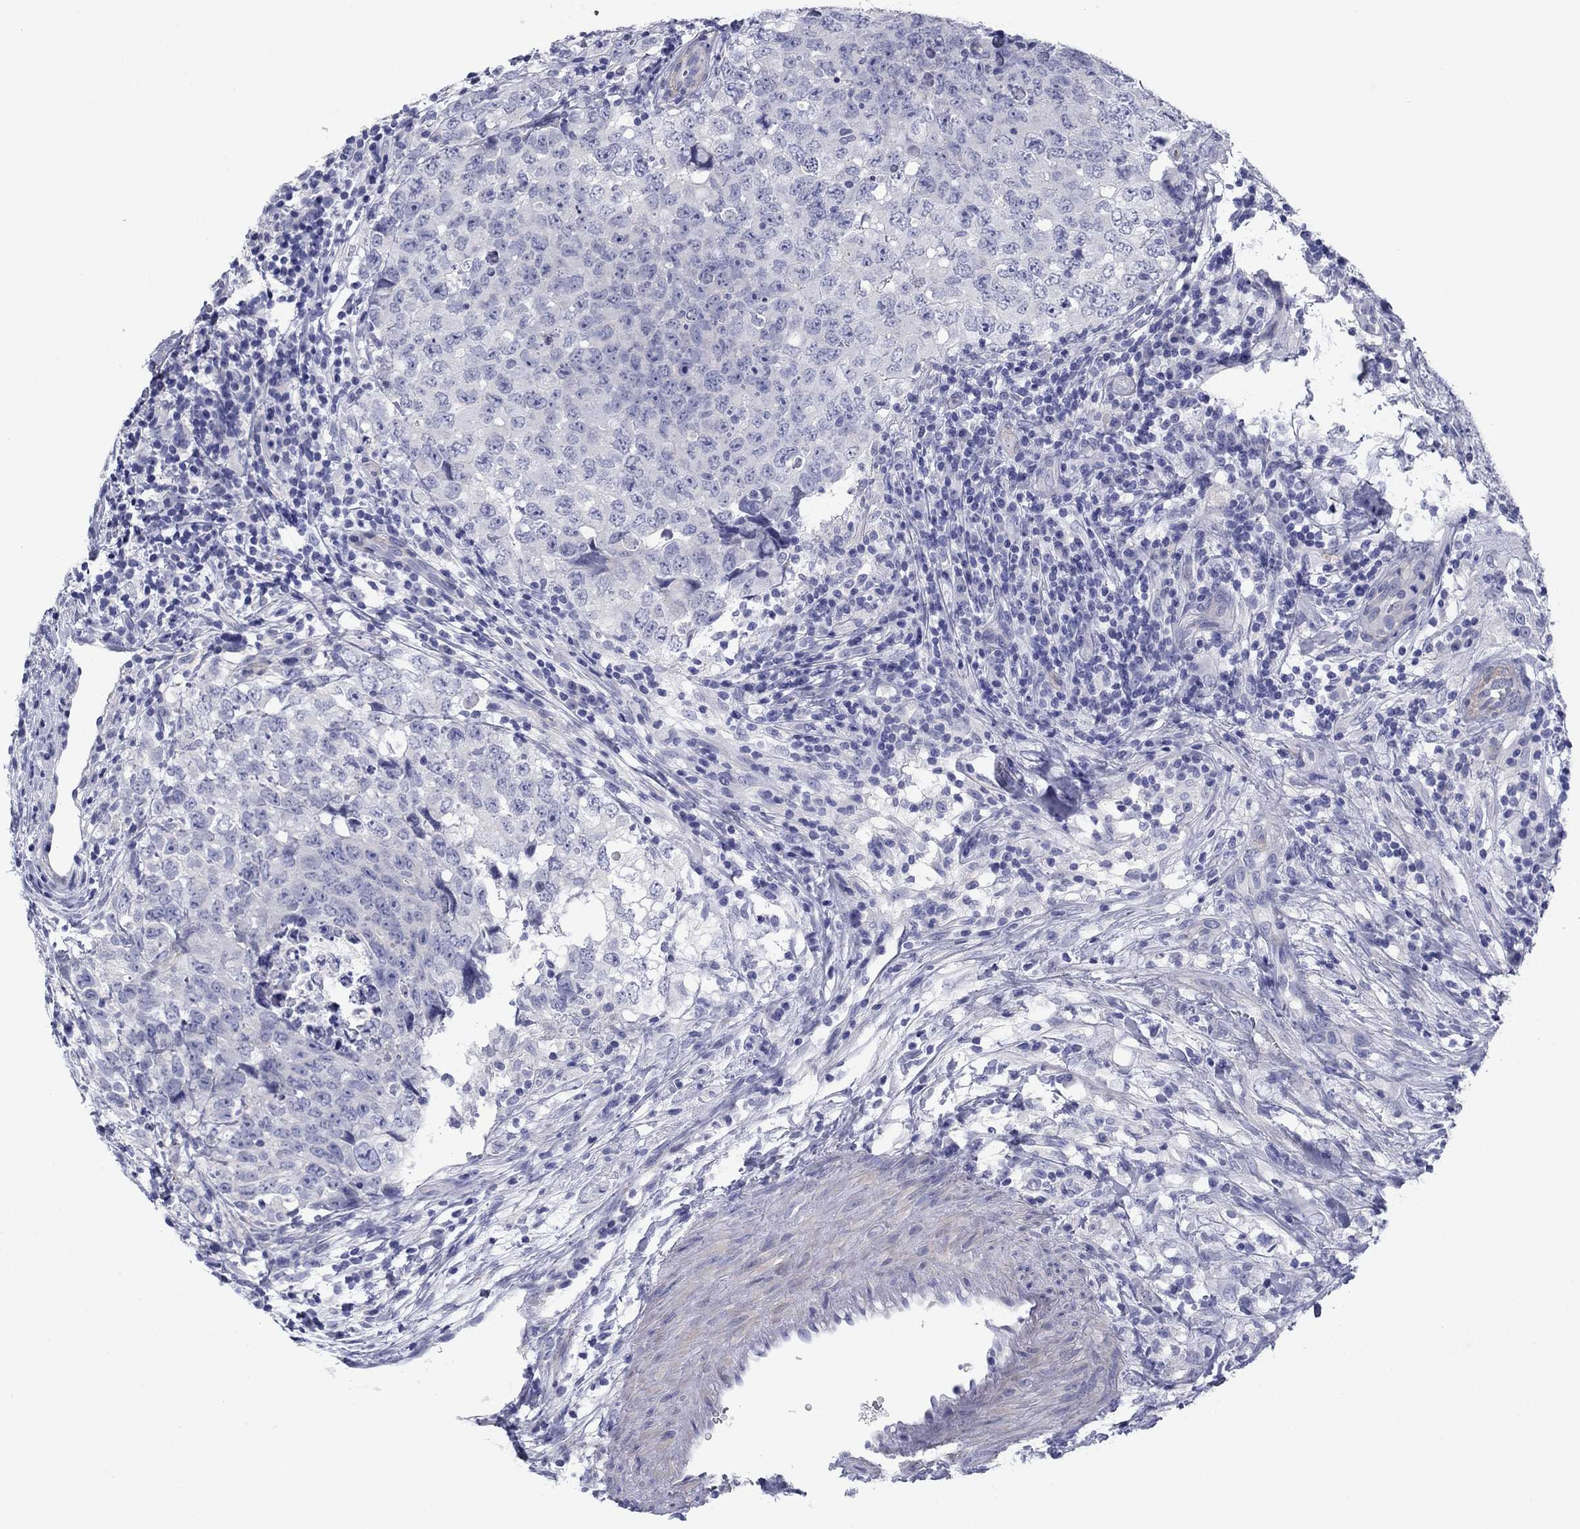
{"staining": {"intensity": "negative", "quantity": "none", "location": "none"}, "tissue": "testis cancer", "cell_type": "Tumor cells", "image_type": "cancer", "snomed": [{"axis": "morphology", "description": "Seminoma, NOS"}, {"axis": "topography", "description": "Testis"}], "caption": "This is a histopathology image of immunohistochemistry (IHC) staining of testis cancer (seminoma), which shows no positivity in tumor cells.", "gene": "PRKCG", "patient": {"sex": "male", "age": 34}}